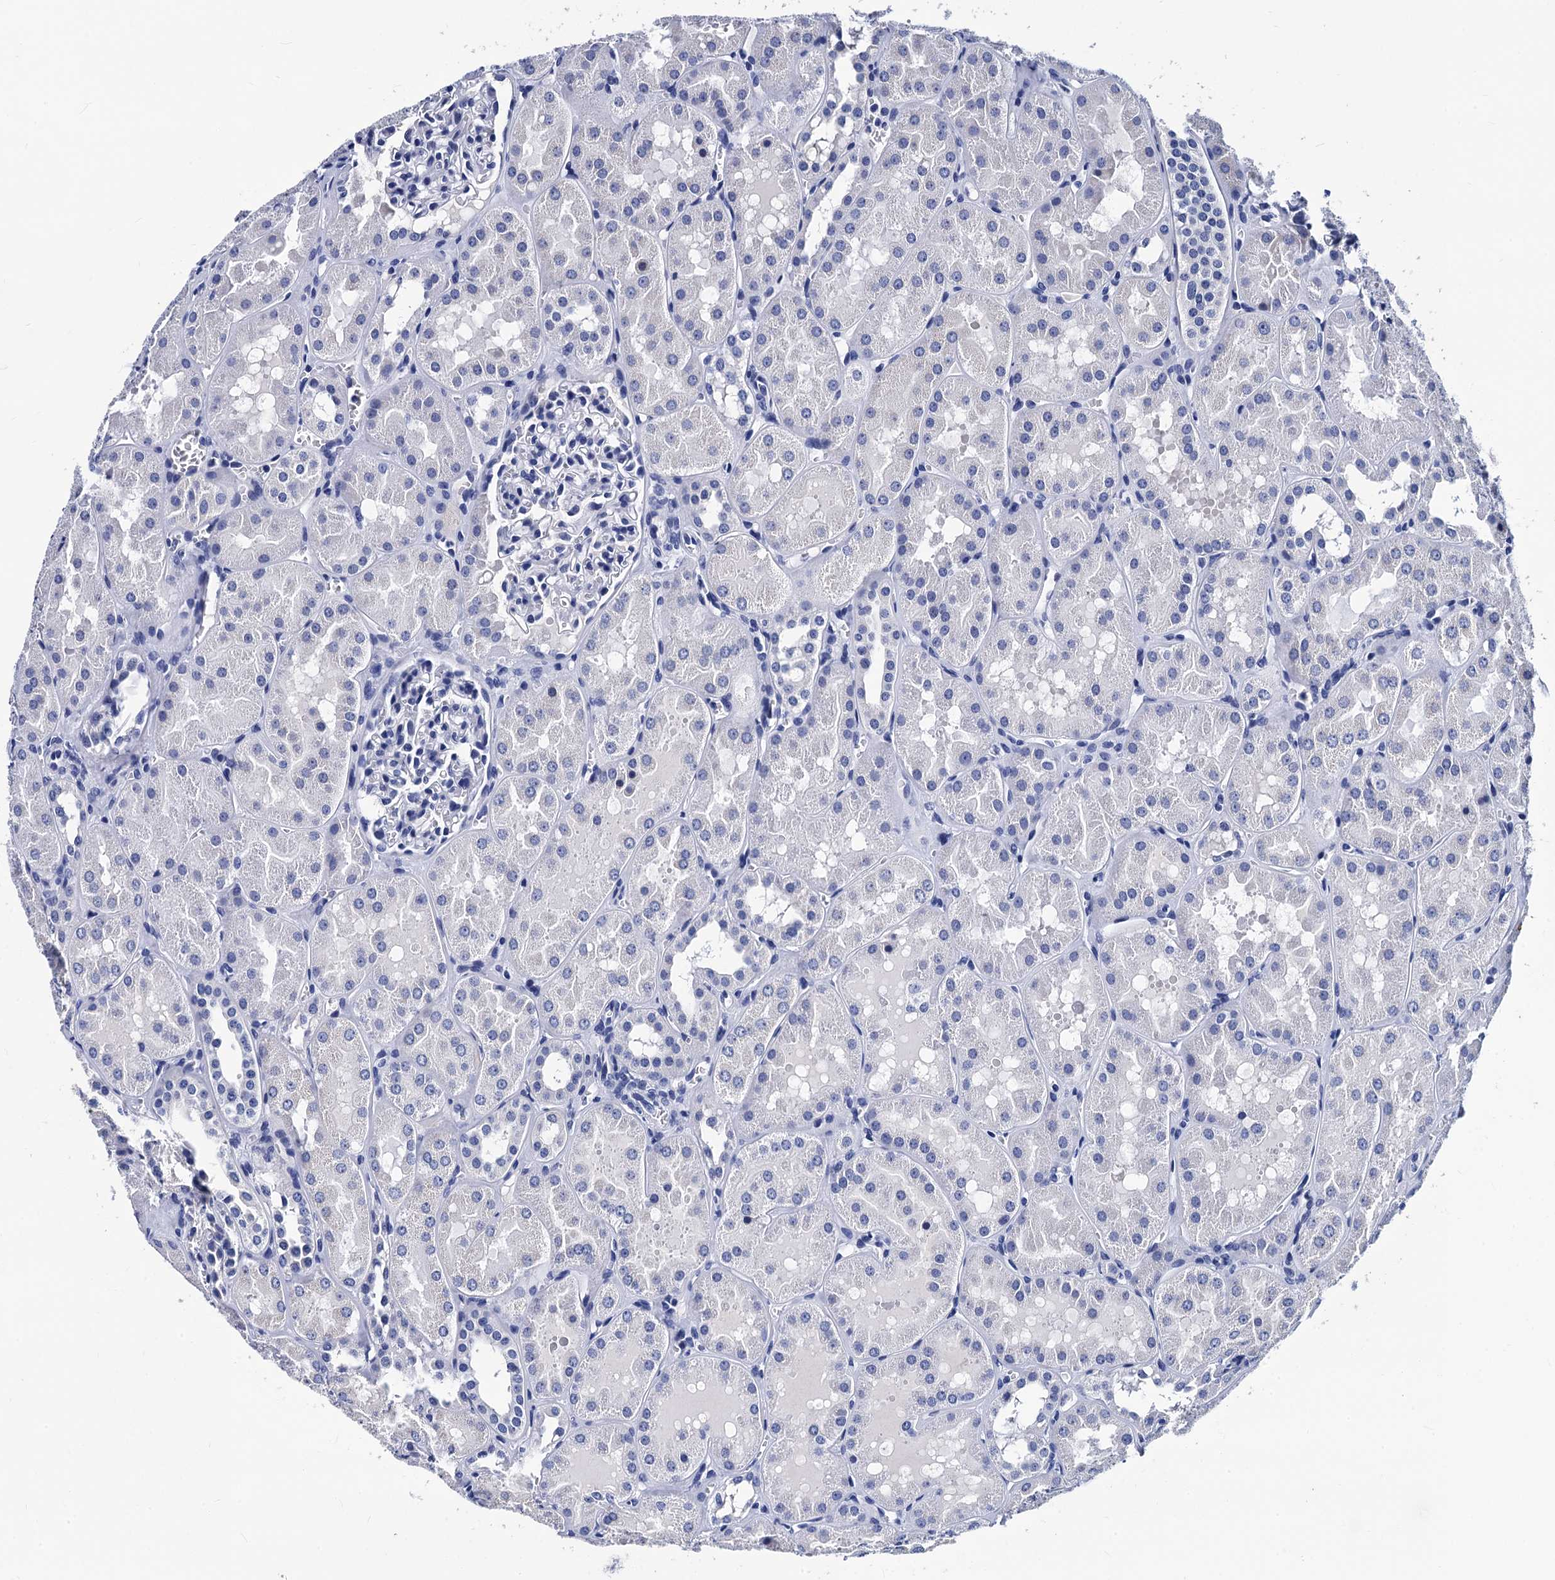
{"staining": {"intensity": "negative", "quantity": "none", "location": "none"}, "tissue": "kidney", "cell_type": "Cells in glomeruli", "image_type": "normal", "snomed": [{"axis": "morphology", "description": "Normal tissue, NOS"}, {"axis": "topography", "description": "Kidney"}, {"axis": "topography", "description": "Urinary bladder"}], "caption": "Kidney was stained to show a protein in brown. There is no significant expression in cells in glomeruli. (Stains: DAB (3,3'-diaminobenzidine) immunohistochemistry with hematoxylin counter stain, Microscopy: brightfield microscopy at high magnification).", "gene": "LRRC30", "patient": {"sex": "male", "age": 16}}